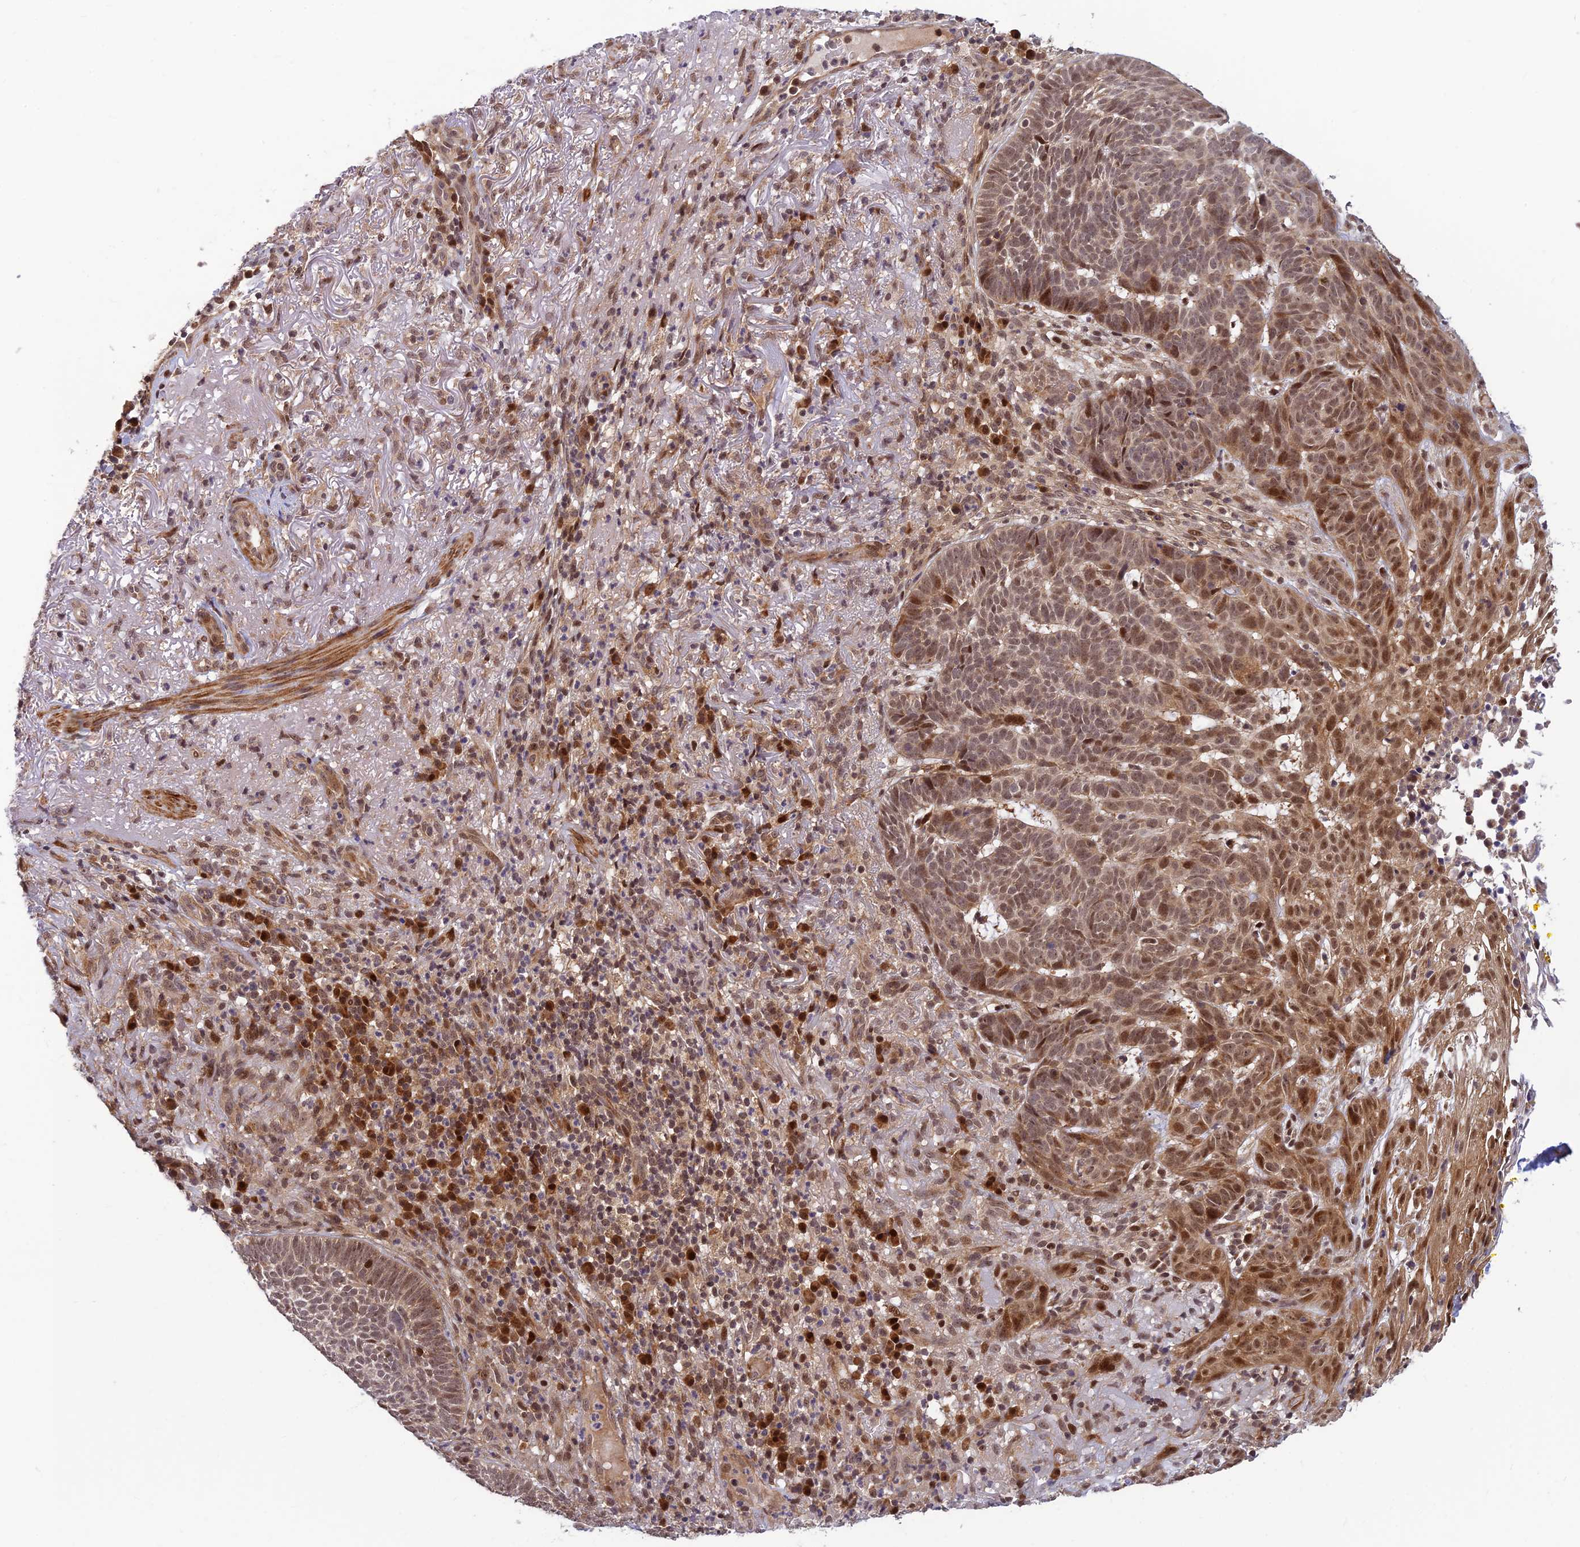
{"staining": {"intensity": "moderate", "quantity": ">75%", "location": "nuclear"}, "tissue": "skin cancer", "cell_type": "Tumor cells", "image_type": "cancer", "snomed": [{"axis": "morphology", "description": "Basal cell carcinoma"}, {"axis": "topography", "description": "Skin"}], "caption": "DAB (3,3'-diaminobenzidine) immunohistochemical staining of skin basal cell carcinoma demonstrates moderate nuclear protein positivity in approximately >75% of tumor cells.", "gene": "ASPDH", "patient": {"sex": "female", "age": 78}}